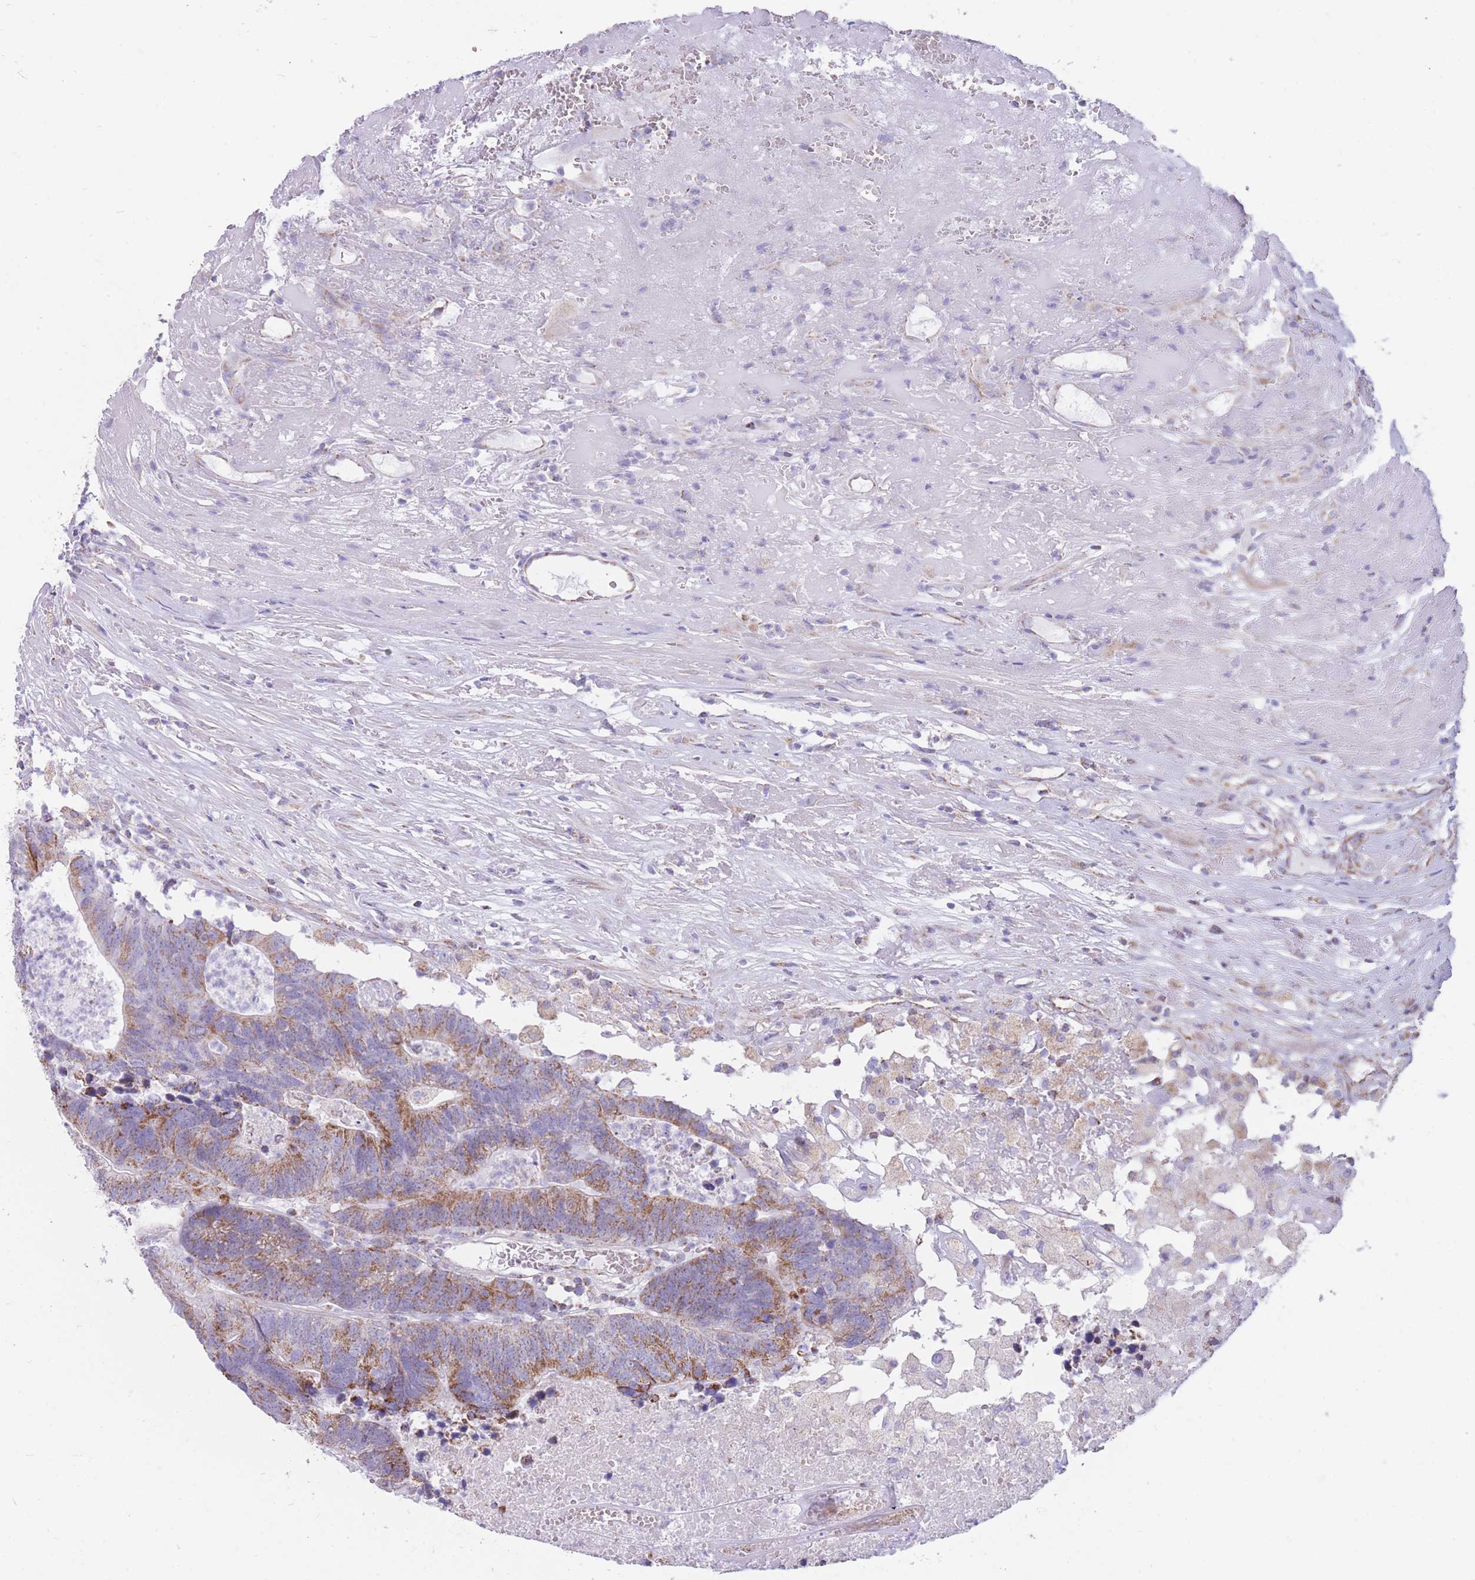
{"staining": {"intensity": "moderate", "quantity": "25%-75%", "location": "cytoplasmic/membranous"}, "tissue": "colorectal cancer", "cell_type": "Tumor cells", "image_type": "cancer", "snomed": [{"axis": "morphology", "description": "Adenocarcinoma, NOS"}, {"axis": "topography", "description": "Colon"}], "caption": "An image showing moderate cytoplasmic/membranous positivity in about 25%-75% of tumor cells in colorectal cancer, as visualized by brown immunohistochemical staining.", "gene": "PCSK1", "patient": {"sex": "female", "age": 48}}